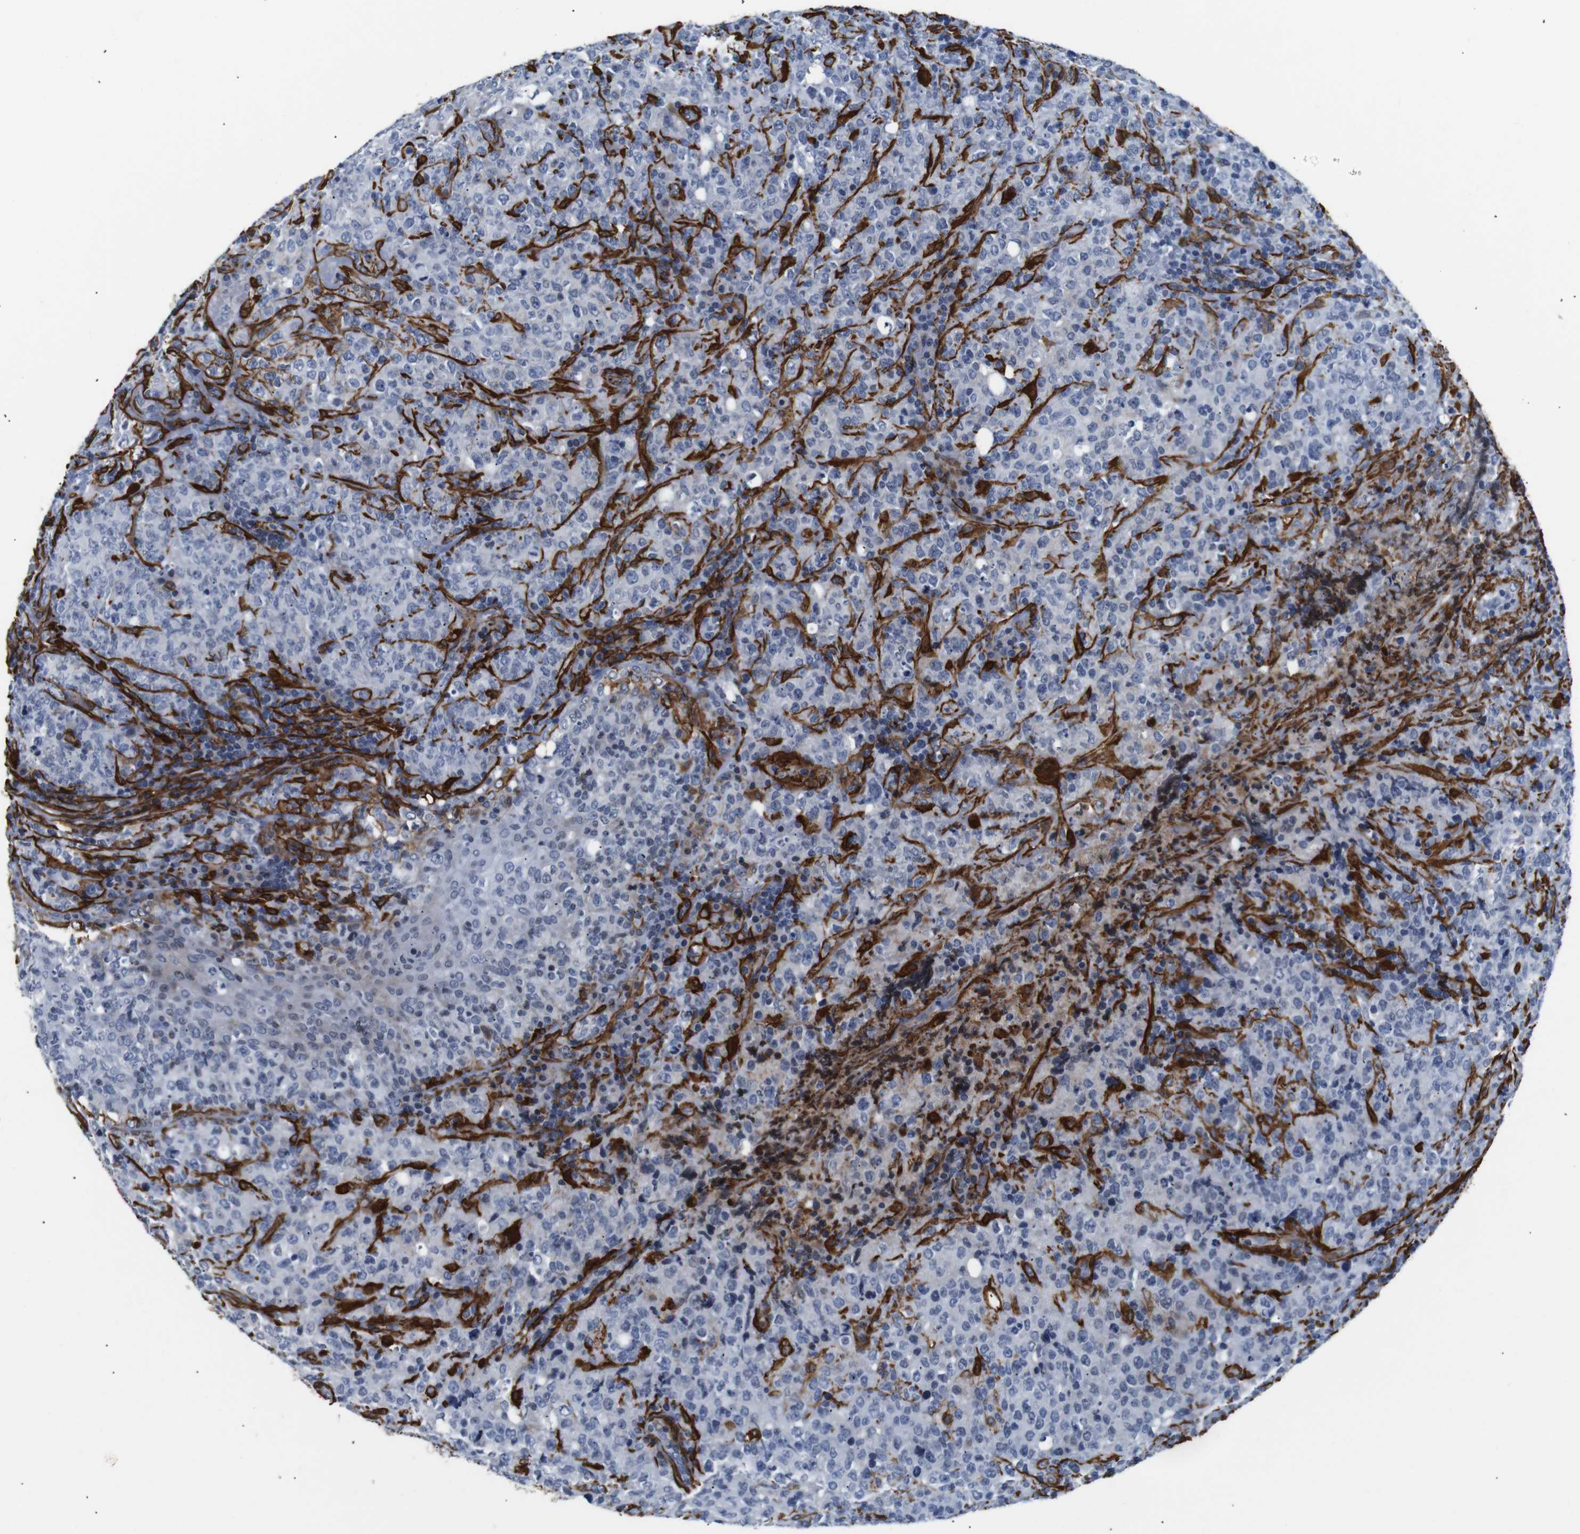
{"staining": {"intensity": "negative", "quantity": "none", "location": "none"}, "tissue": "lymphoma", "cell_type": "Tumor cells", "image_type": "cancer", "snomed": [{"axis": "morphology", "description": "Malignant lymphoma, non-Hodgkin's type, High grade"}, {"axis": "topography", "description": "Tonsil"}], "caption": "Tumor cells show no significant expression in high-grade malignant lymphoma, non-Hodgkin's type.", "gene": "ACTA2", "patient": {"sex": "female", "age": 36}}